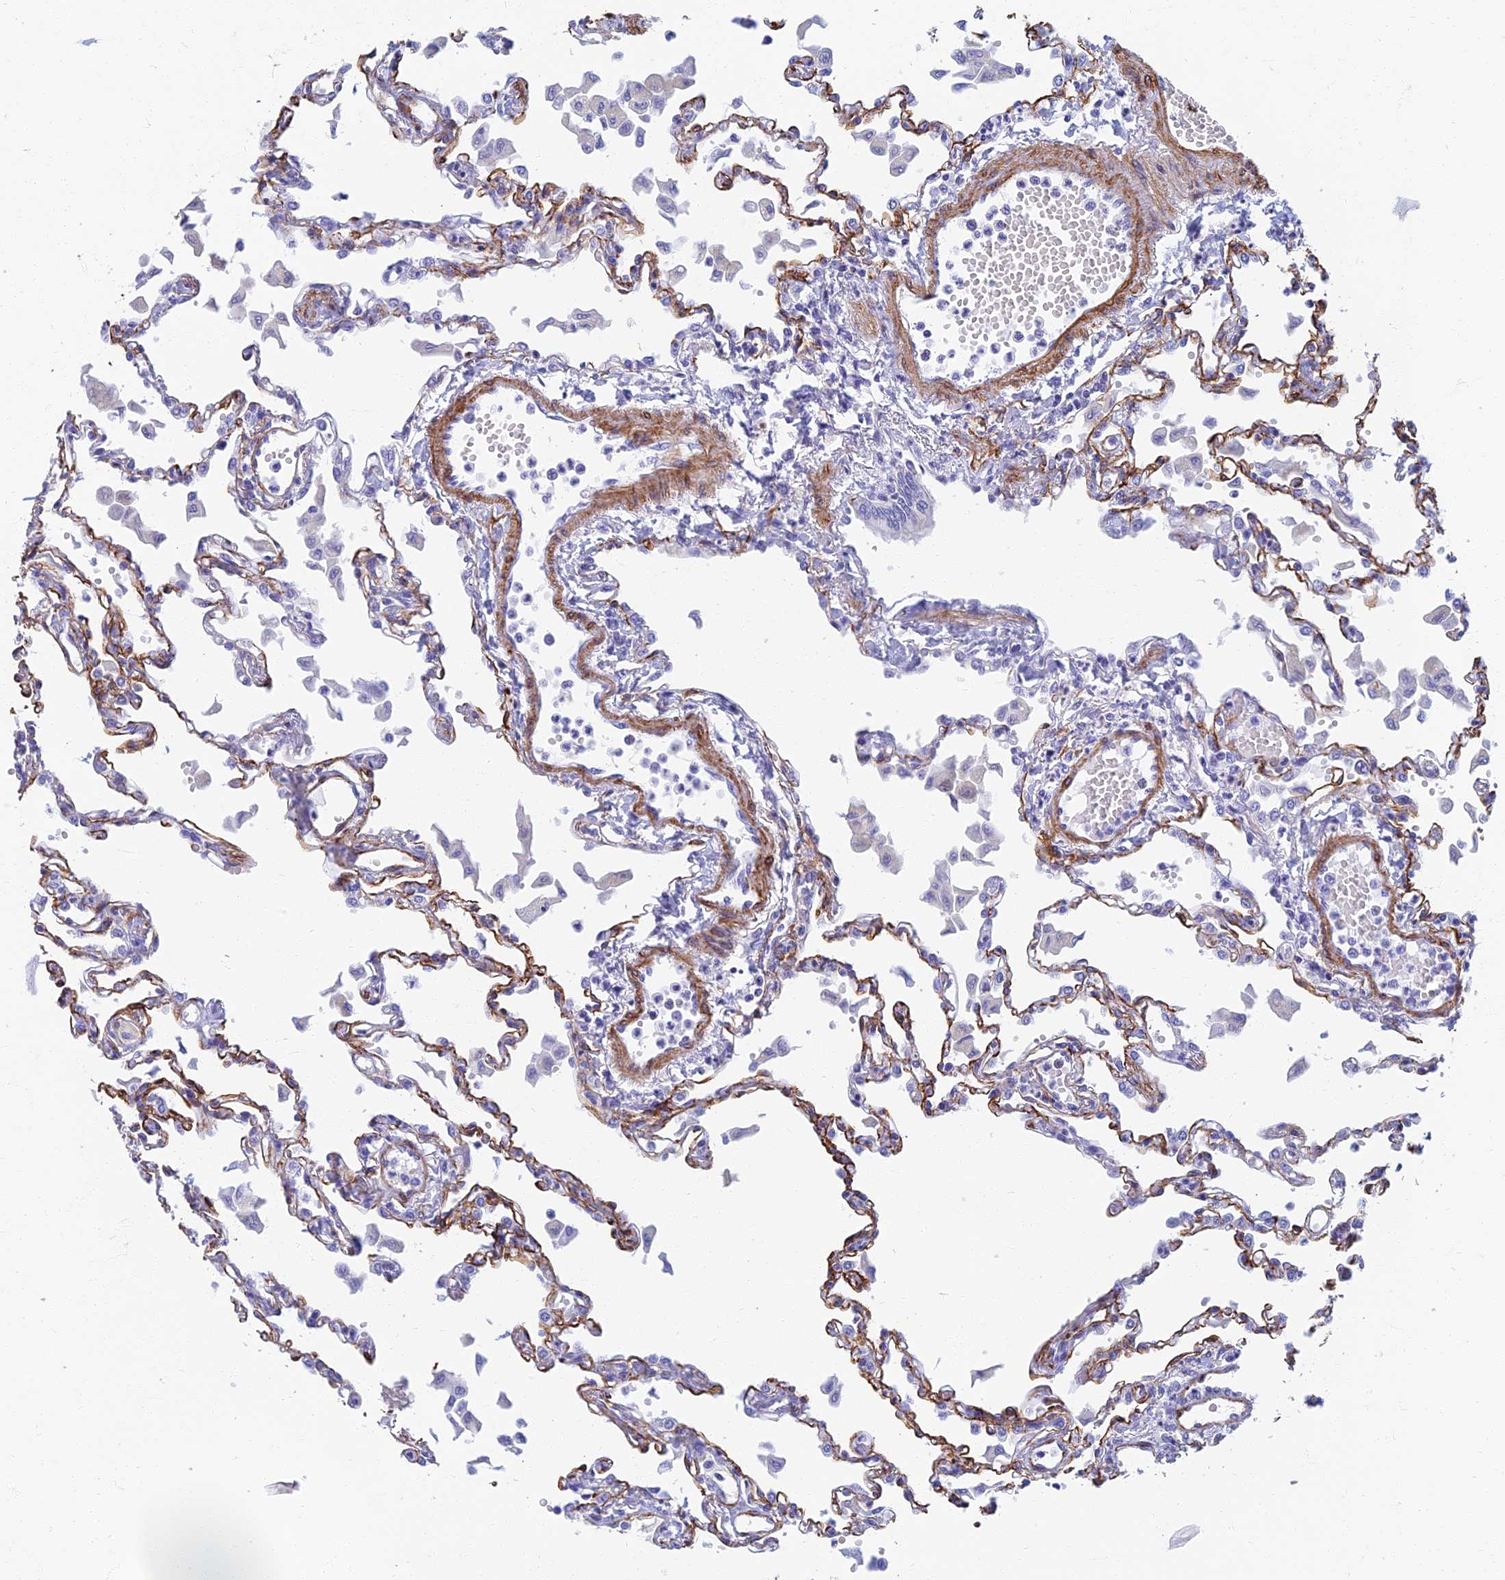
{"staining": {"intensity": "moderate", "quantity": "<25%", "location": "cytoplasmic/membranous"}, "tissue": "lung", "cell_type": "Alveolar cells", "image_type": "normal", "snomed": [{"axis": "morphology", "description": "Normal tissue, NOS"}, {"axis": "topography", "description": "Bronchus"}, {"axis": "topography", "description": "Lung"}], "caption": "Alveolar cells reveal moderate cytoplasmic/membranous positivity in about <25% of cells in normal lung.", "gene": "ETFRF1", "patient": {"sex": "female", "age": 49}}